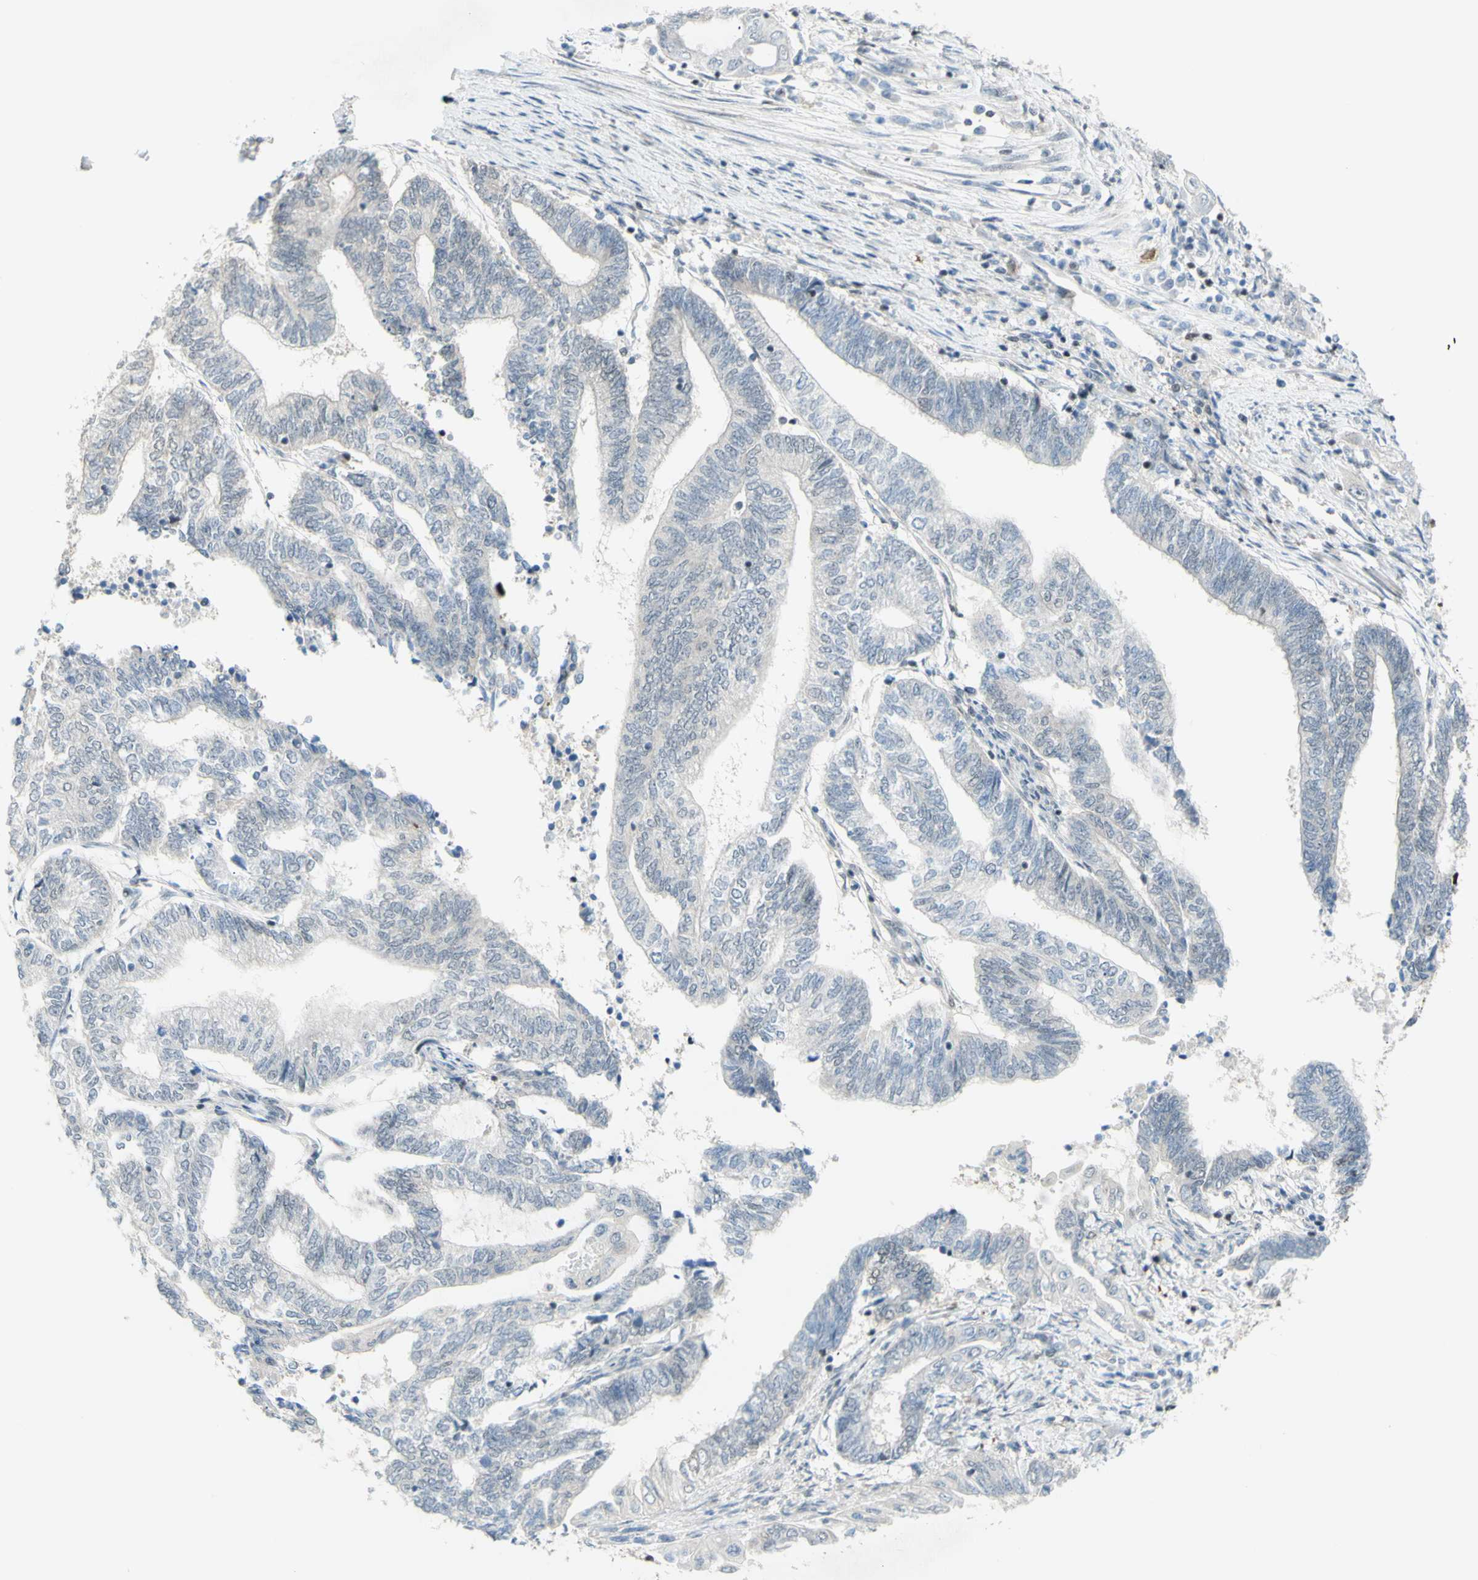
{"staining": {"intensity": "negative", "quantity": "none", "location": "none"}, "tissue": "endometrial cancer", "cell_type": "Tumor cells", "image_type": "cancer", "snomed": [{"axis": "morphology", "description": "Adenocarcinoma, NOS"}, {"axis": "topography", "description": "Uterus"}, {"axis": "topography", "description": "Endometrium"}], "caption": "IHC micrograph of human endometrial cancer (adenocarcinoma) stained for a protein (brown), which shows no positivity in tumor cells.", "gene": "ZMYM6", "patient": {"sex": "female", "age": 70}}